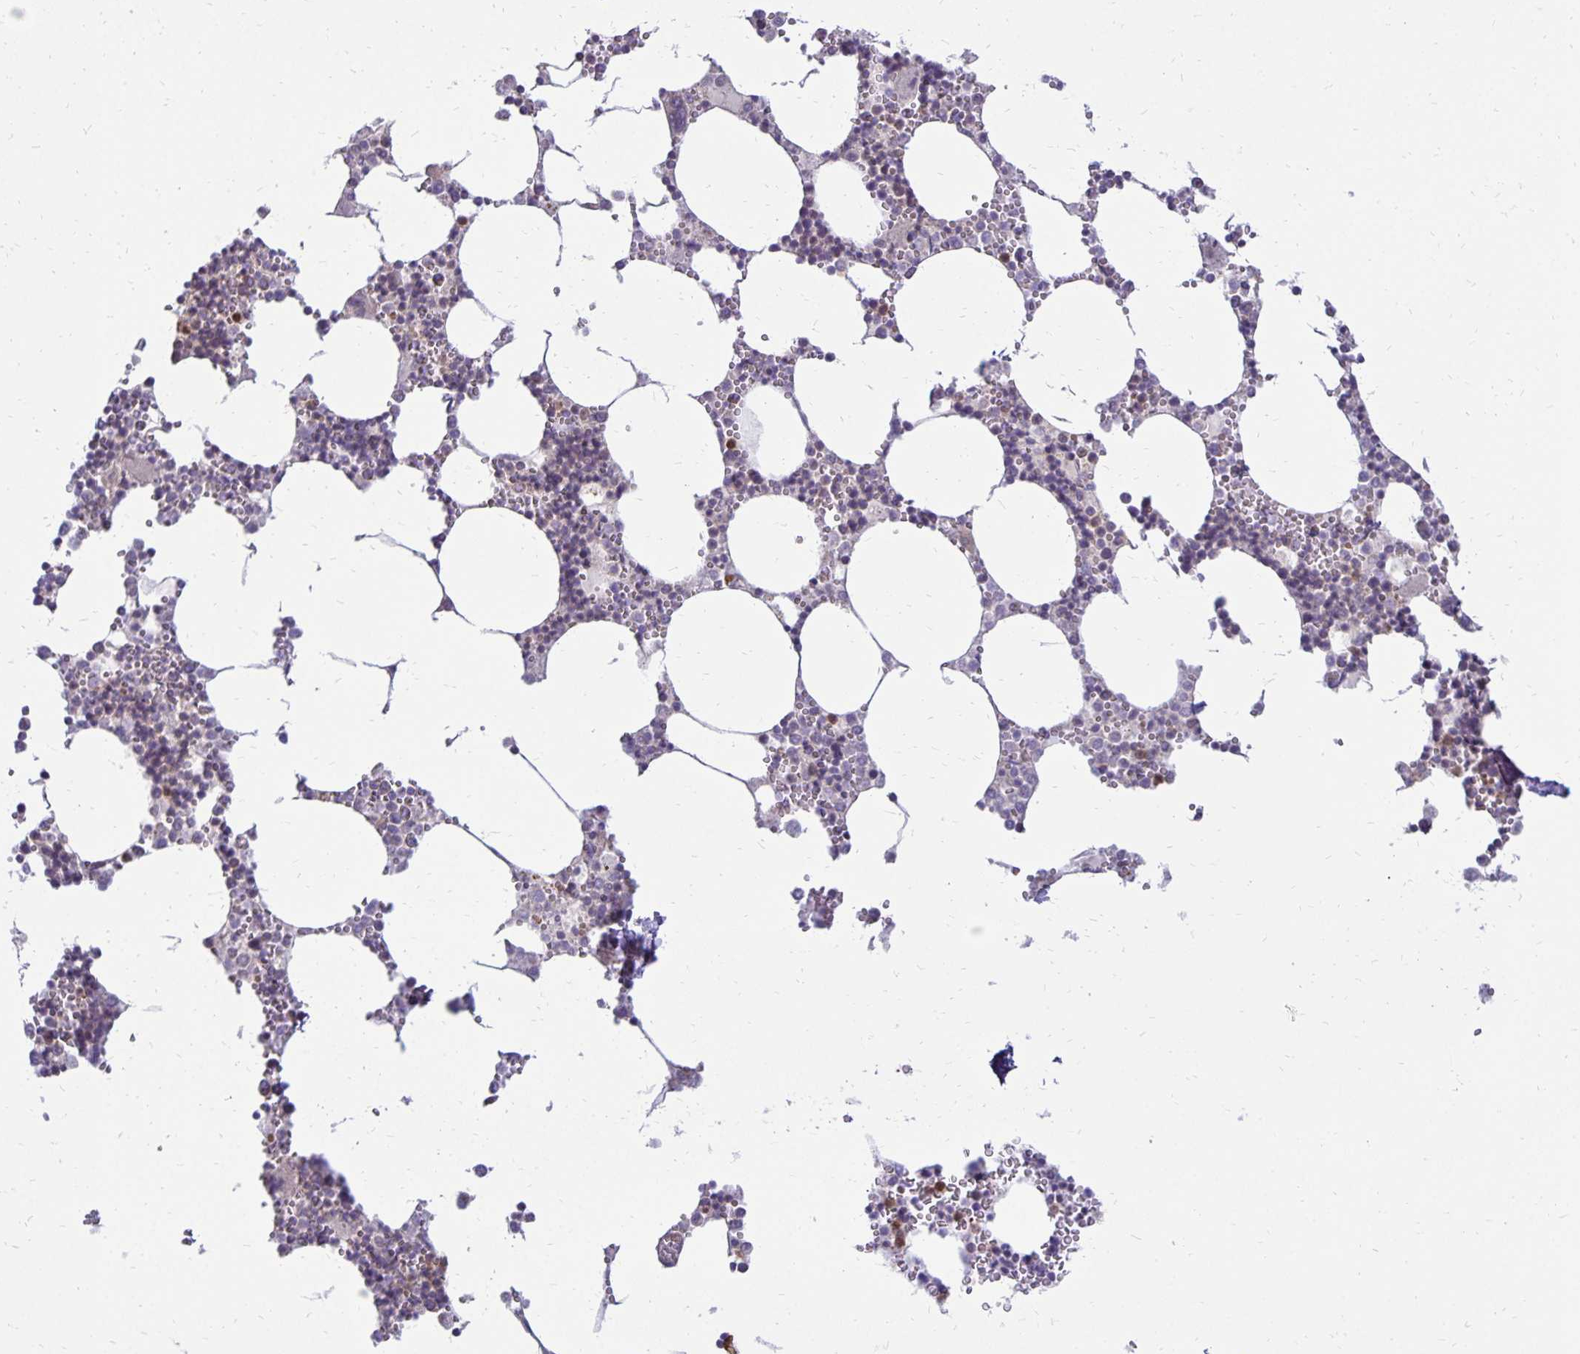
{"staining": {"intensity": "moderate", "quantity": "<25%", "location": "cytoplasmic/membranous"}, "tissue": "bone marrow", "cell_type": "Hematopoietic cells", "image_type": "normal", "snomed": [{"axis": "morphology", "description": "Normal tissue, NOS"}, {"axis": "topography", "description": "Bone marrow"}], "caption": "Immunohistochemistry photomicrograph of unremarkable human bone marrow stained for a protein (brown), which reveals low levels of moderate cytoplasmic/membranous staining in about <25% of hematopoietic cells.", "gene": "FN3K", "patient": {"sex": "male", "age": 54}}